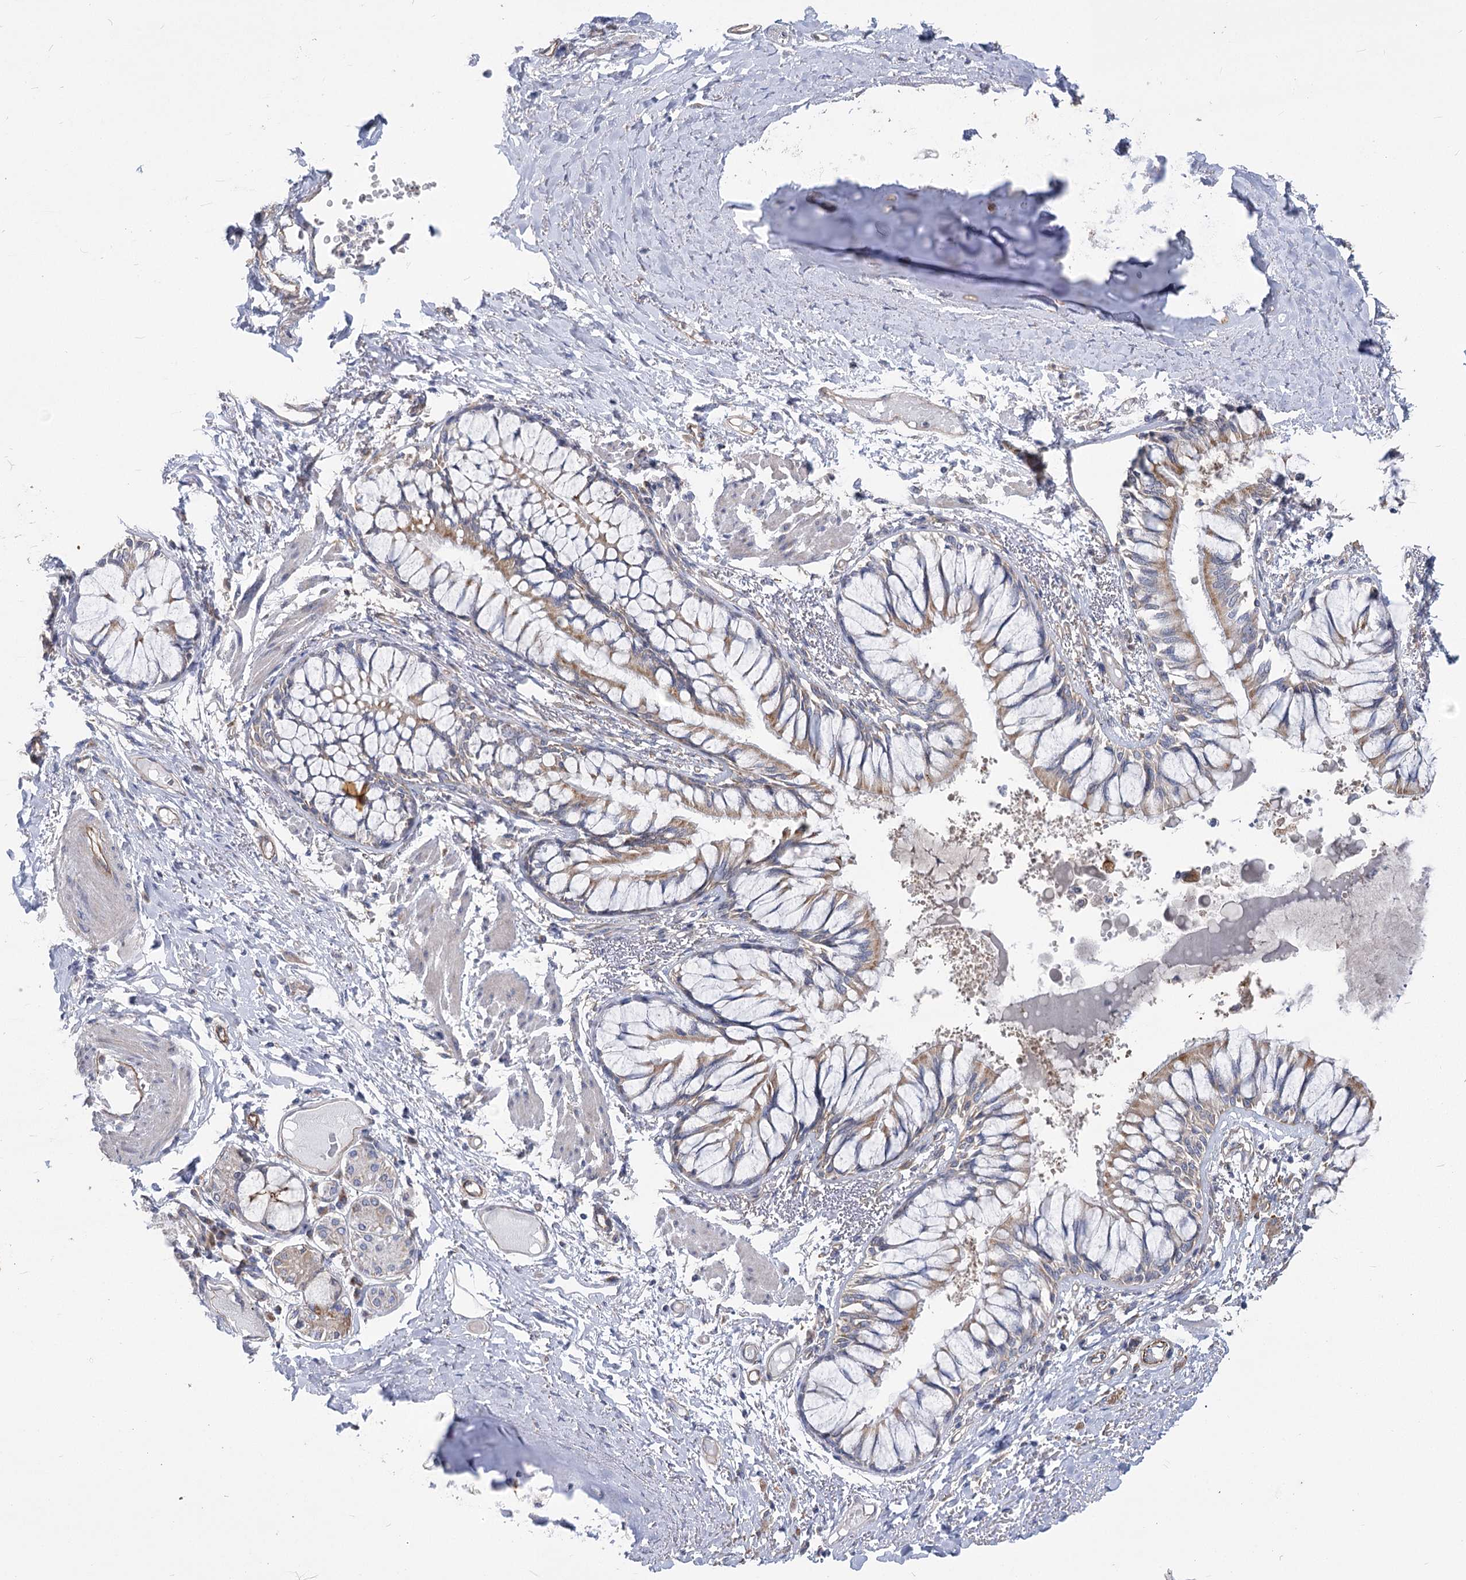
{"staining": {"intensity": "weak", "quantity": "25%-75%", "location": "cytoplasmic/membranous"}, "tissue": "bronchus", "cell_type": "Respiratory epithelial cells", "image_type": "normal", "snomed": [{"axis": "morphology", "description": "Normal tissue, NOS"}, {"axis": "topography", "description": "Cartilage tissue"}, {"axis": "topography", "description": "Bronchus"}, {"axis": "topography", "description": "Lung"}], "caption": "This photomicrograph displays immunohistochemistry (IHC) staining of normal human bronchus, with low weak cytoplasmic/membranous staining in approximately 25%-75% of respiratory epithelial cells.", "gene": "RMDN2", "patient": {"sex": "male", "age": 64}}